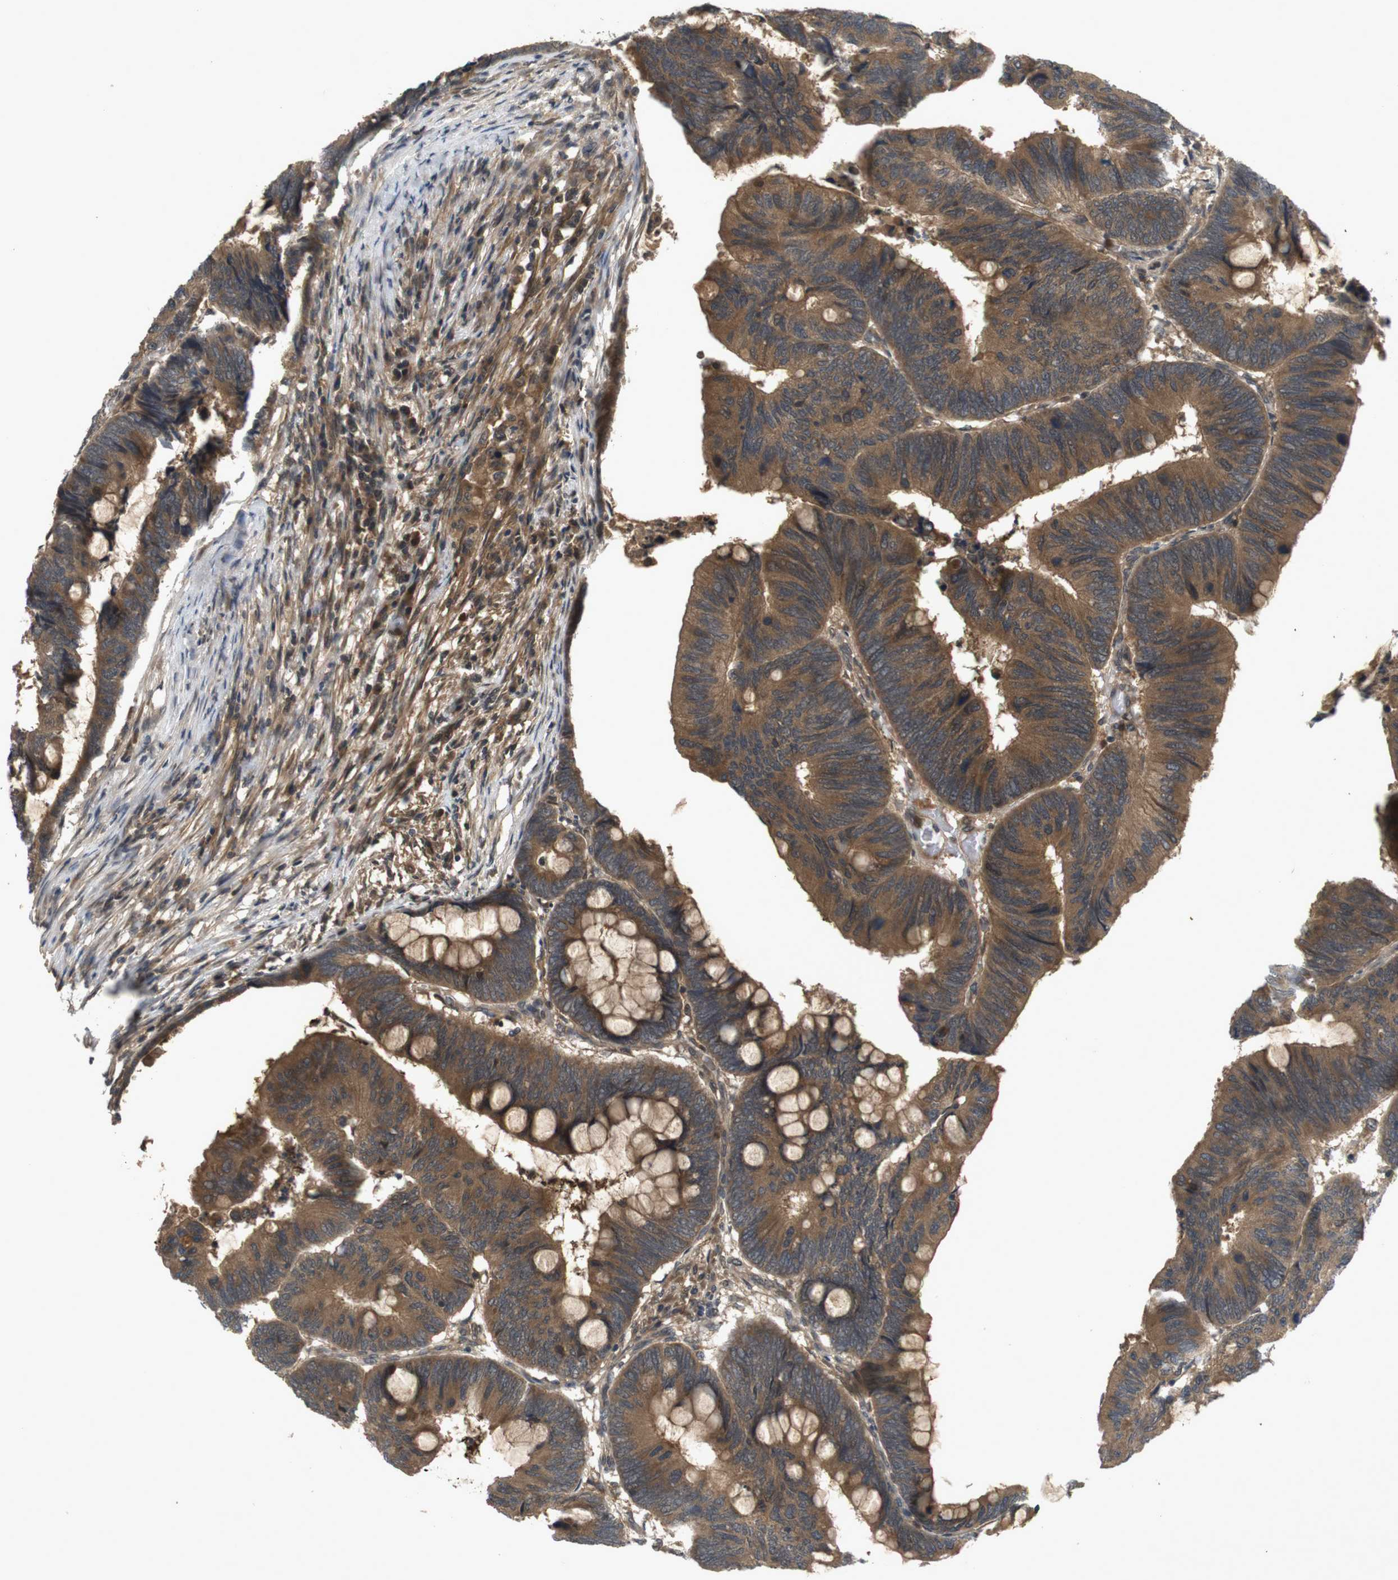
{"staining": {"intensity": "moderate", "quantity": ">75%", "location": "cytoplasmic/membranous"}, "tissue": "colorectal cancer", "cell_type": "Tumor cells", "image_type": "cancer", "snomed": [{"axis": "morphology", "description": "Normal tissue, NOS"}, {"axis": "morphology", "description": "Adenocarcinoma, NOS"}, {"axis": "topography", "description": "Rectum"}, {"axis": "topography", "description": "Peripheral nerve tissue"}], "caption": "This image displays immunohistochemistry (IHC) staining of colorectal cancer (adenocarcinoma), with medium moderate cytoplasmic/membranous expression in approximately >75% of tumor cells.", "gene": "NFKBIE", "patient": {"sex": "male", "age": 92}}